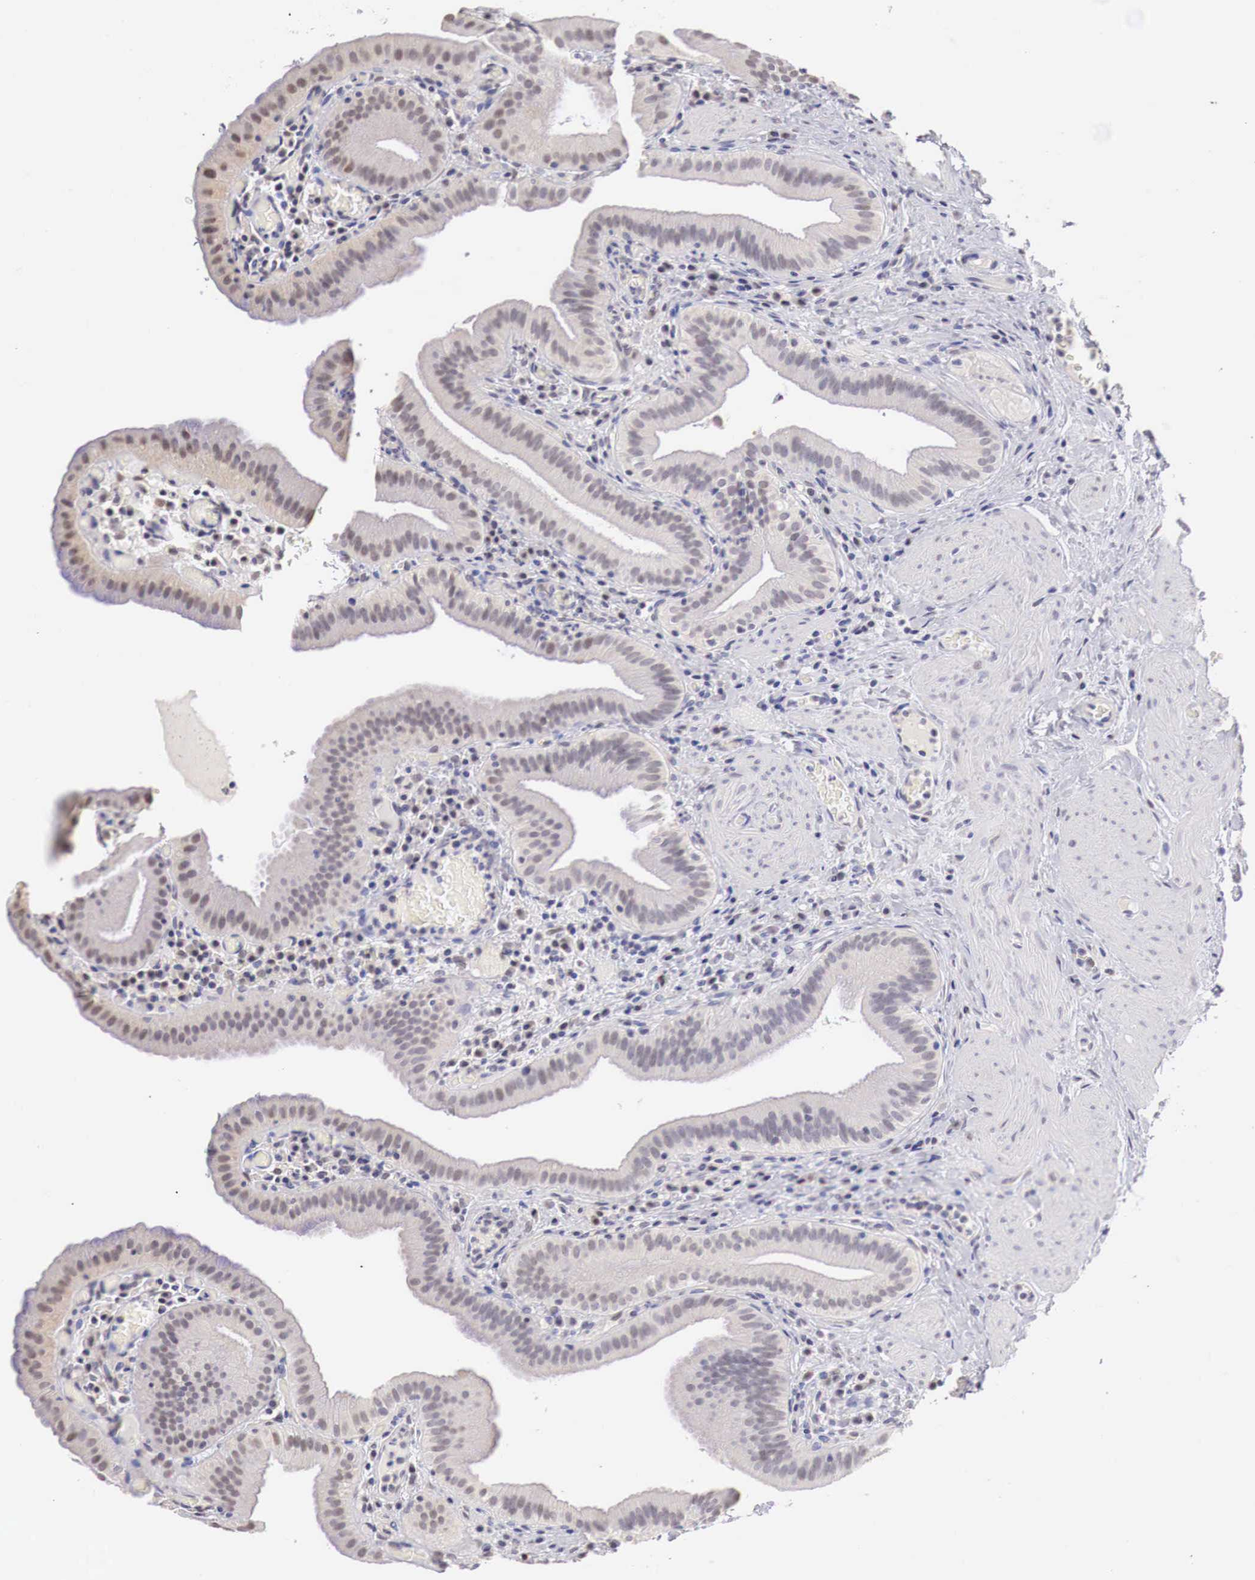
{"staining": {"intensity": "weak", "quantity": "<25%", "location": "nuclear"}, "tissue": "gallbladder", "cell_type": "Glandular cells", "image_type": "normal", "snomed": [{"axis": "morphology", "description": "Normal tissue, NOS"}, {"axis": "topography", "description": "Gallbladder"}], "caption": "Glandular cells show no significant expression in unremarkable gallbladder. (DAB immunohistochemistry (IHC) with hematoxylin counter stain).", "gene": "UBA1", "patient": {"sex": "female", "age": 76}}